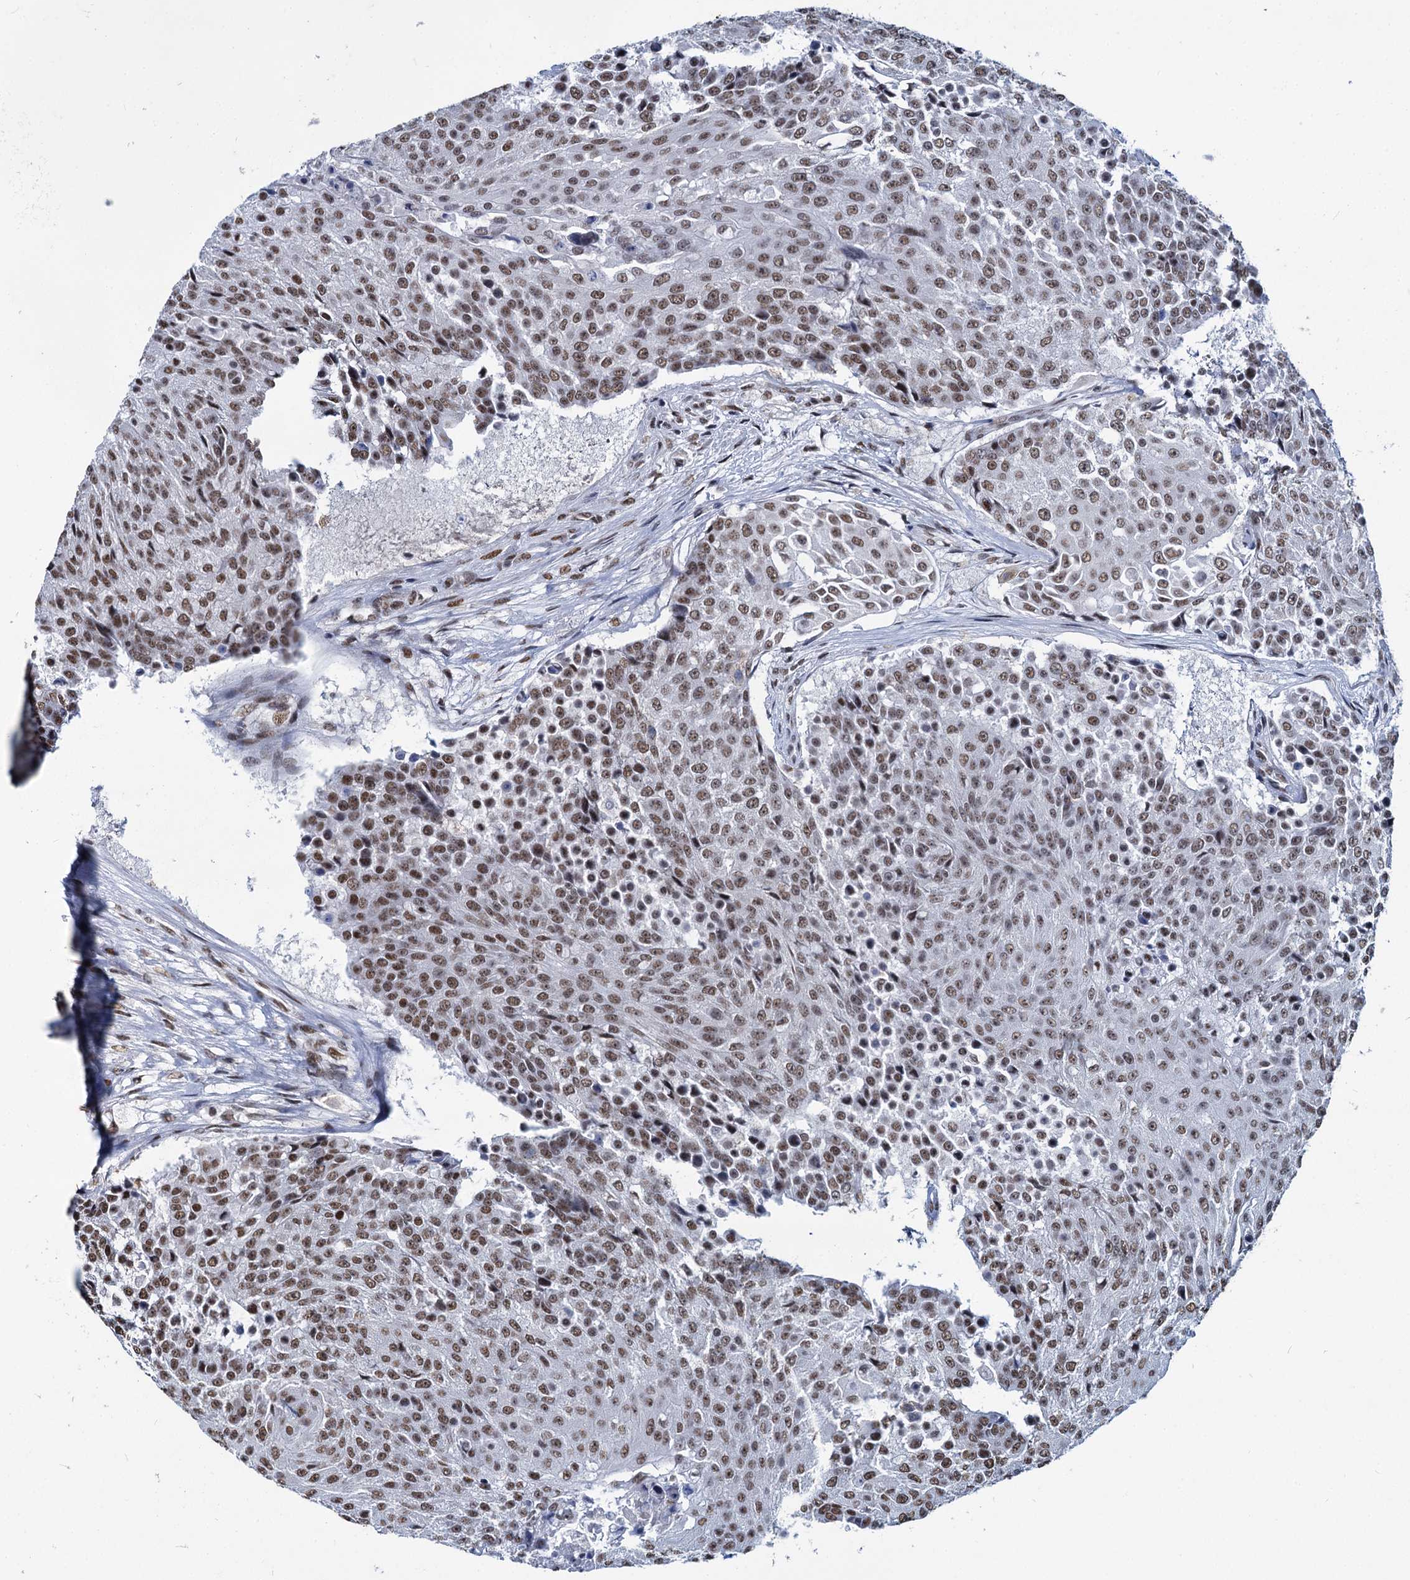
{"staining": {"intensity": "moderate", "quantity": ">75%", "location": "nuclear"}, "tissue": "urothelial cancer", "cell_type": "Tumor cells", "image_type": "cancer", "snomed": [{"axis": "morphology", "description": "Urothelial carcinoma, High grade"}, {"axis": "topography", "description": "Urinary bladder"}], "caption": "Human high-grade urothelial carcinoma stained with a brown dye exhibits moderate nuclear positive expression in about >75% of tumor cells.", "gene": "PARPBP", "patient": {"sex": "female", "age": 63}}